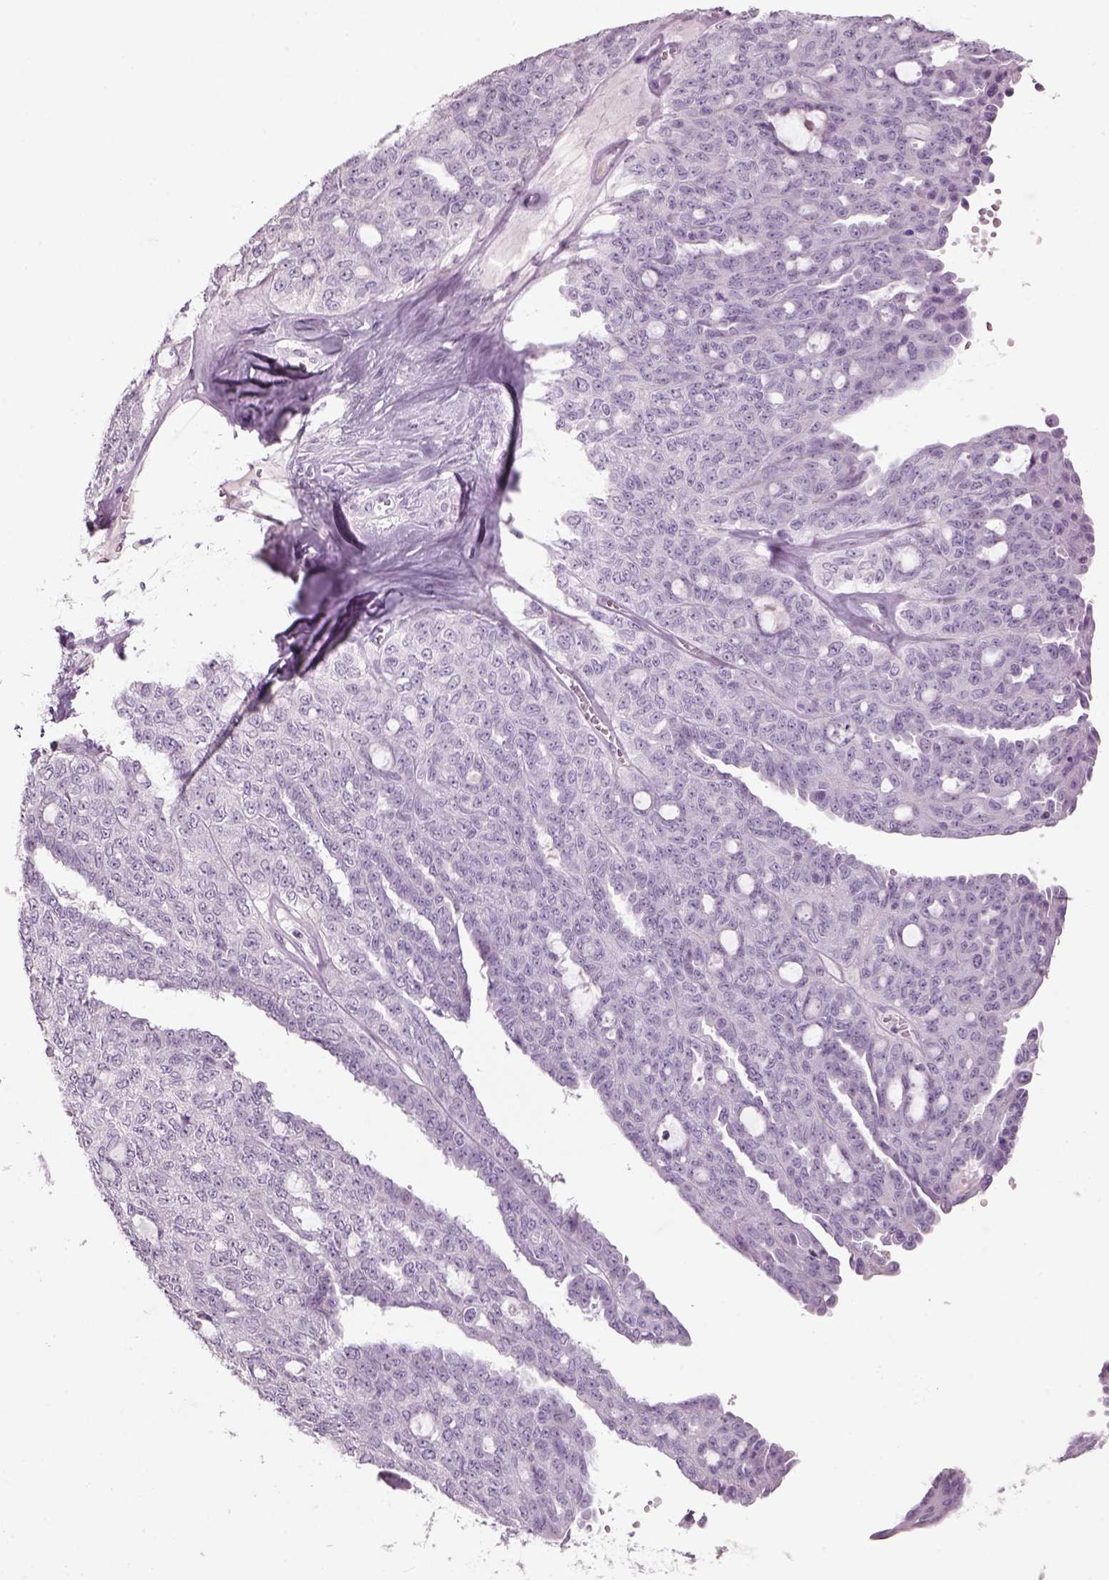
{"staining": {"intensity": "negative", "quantity": "none", "location": "none"}, "tissue": "ovarian cancer", "cell_type": "Tumor cells", "image_type": "cancer", "snomed": [{"axis": "morphology", "description": "Cystadenocarcinoma, serous, NOS"}, {"axis": "topography", "description": "Ovary"}], "caption": "Ovarian serous cystadenocarcinoma was stained to show a protein in brown. There is no significant expression in tumor cells. (Immunohistochemistry, brightfield microscopy, high magnification).", "gene": "SLC6A2", "patient": {"sex": "female", "age": 71}}